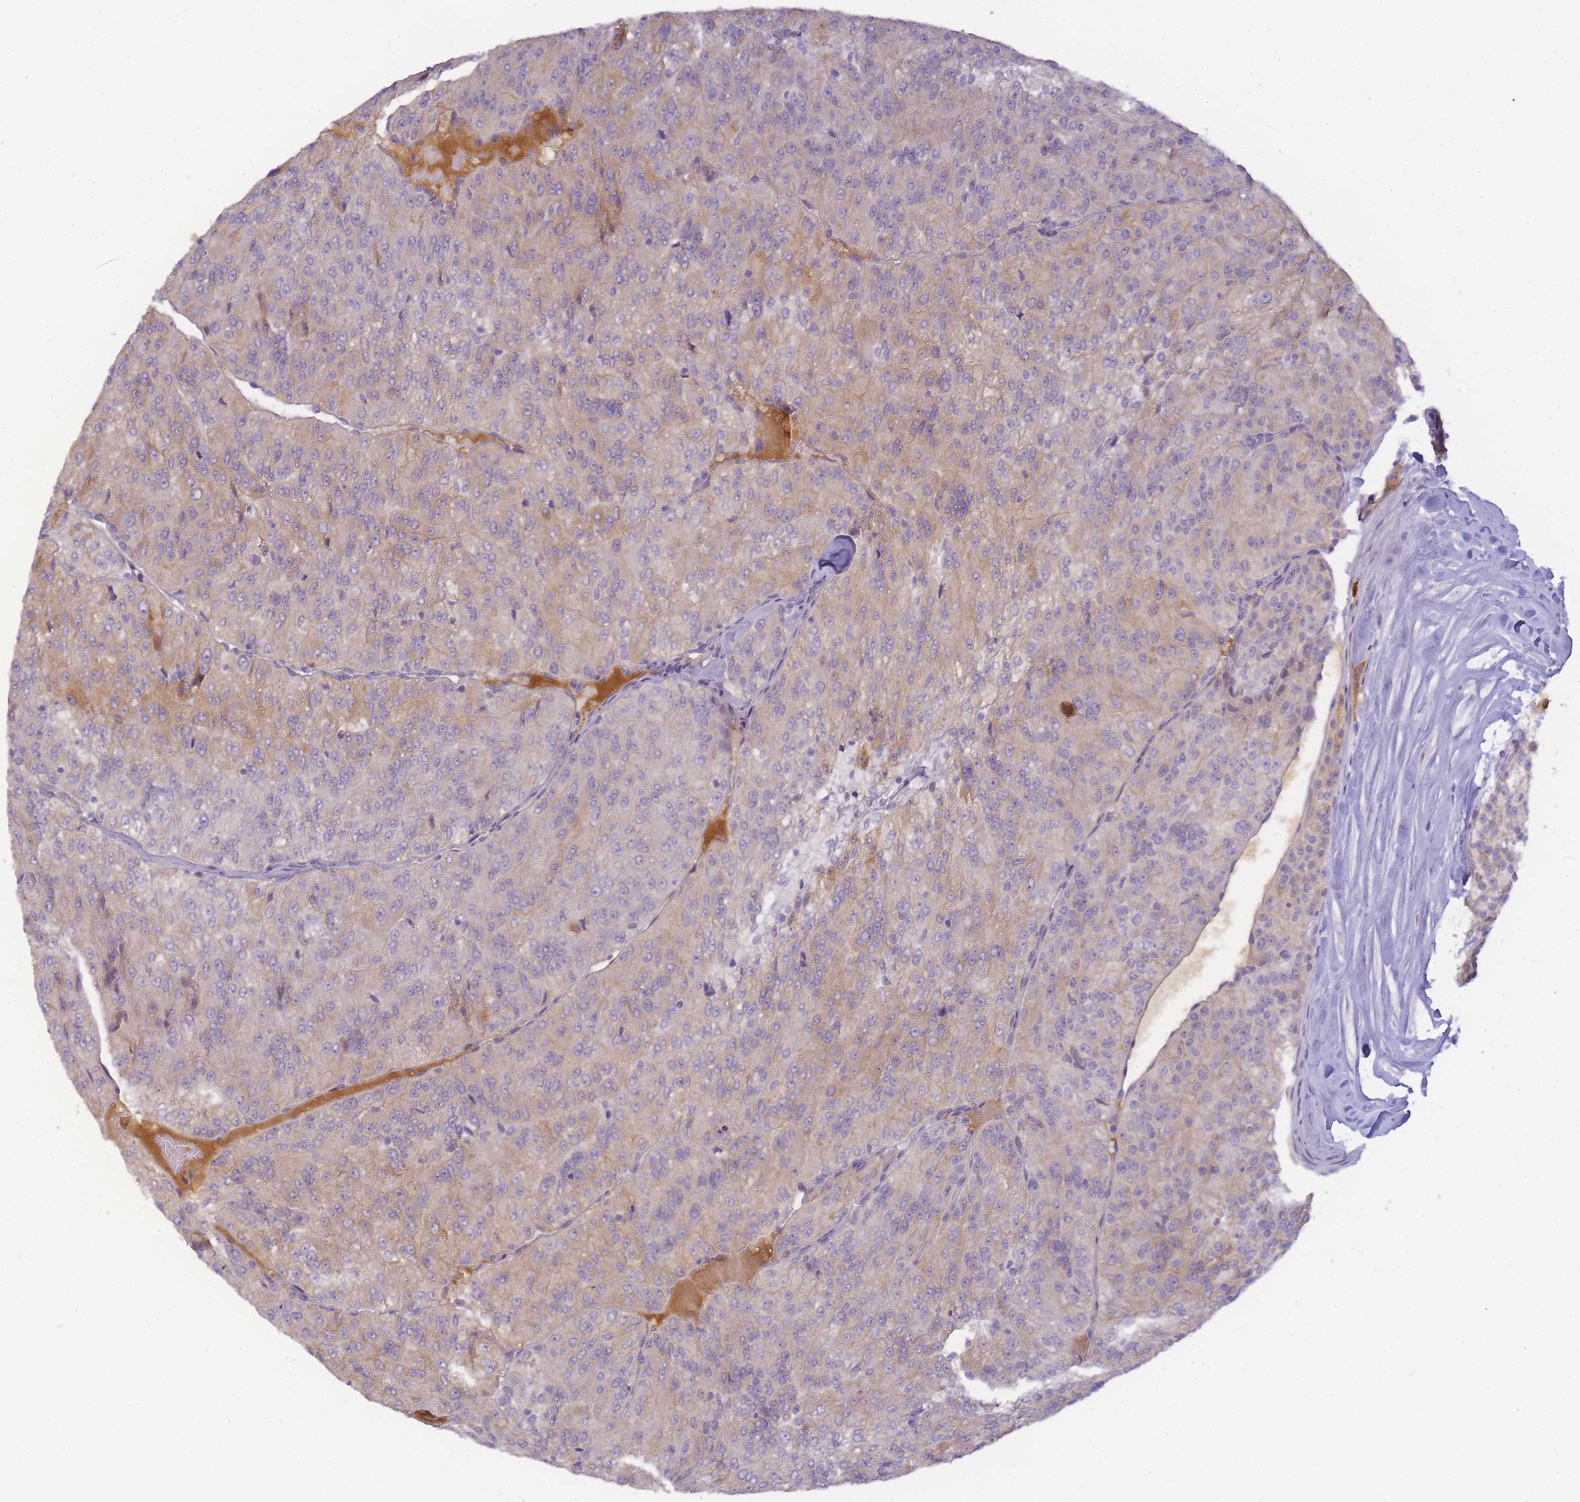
{"staining": {"intensity": "weak", "quantity": "25%-75%", "location": "cytoplasmic/membranous"}, "tissue": "renal cancer", "cell_type": "Tumor cells", "image_type": "cancer", "snomed": [{"axis": "morphology", "description": "Adenocarcinoma, NOS"}, {"axis": "topography", "description": "Kidney"}], "caption": "A low amount of weak cytoplasmic/membranous expression is seen in approximately 25%-75% of tumor cells in renal cancer (adenocarcinoma) tissue.", "gene": "RRAD", "patient": {"sex": "female", "age": 63}}